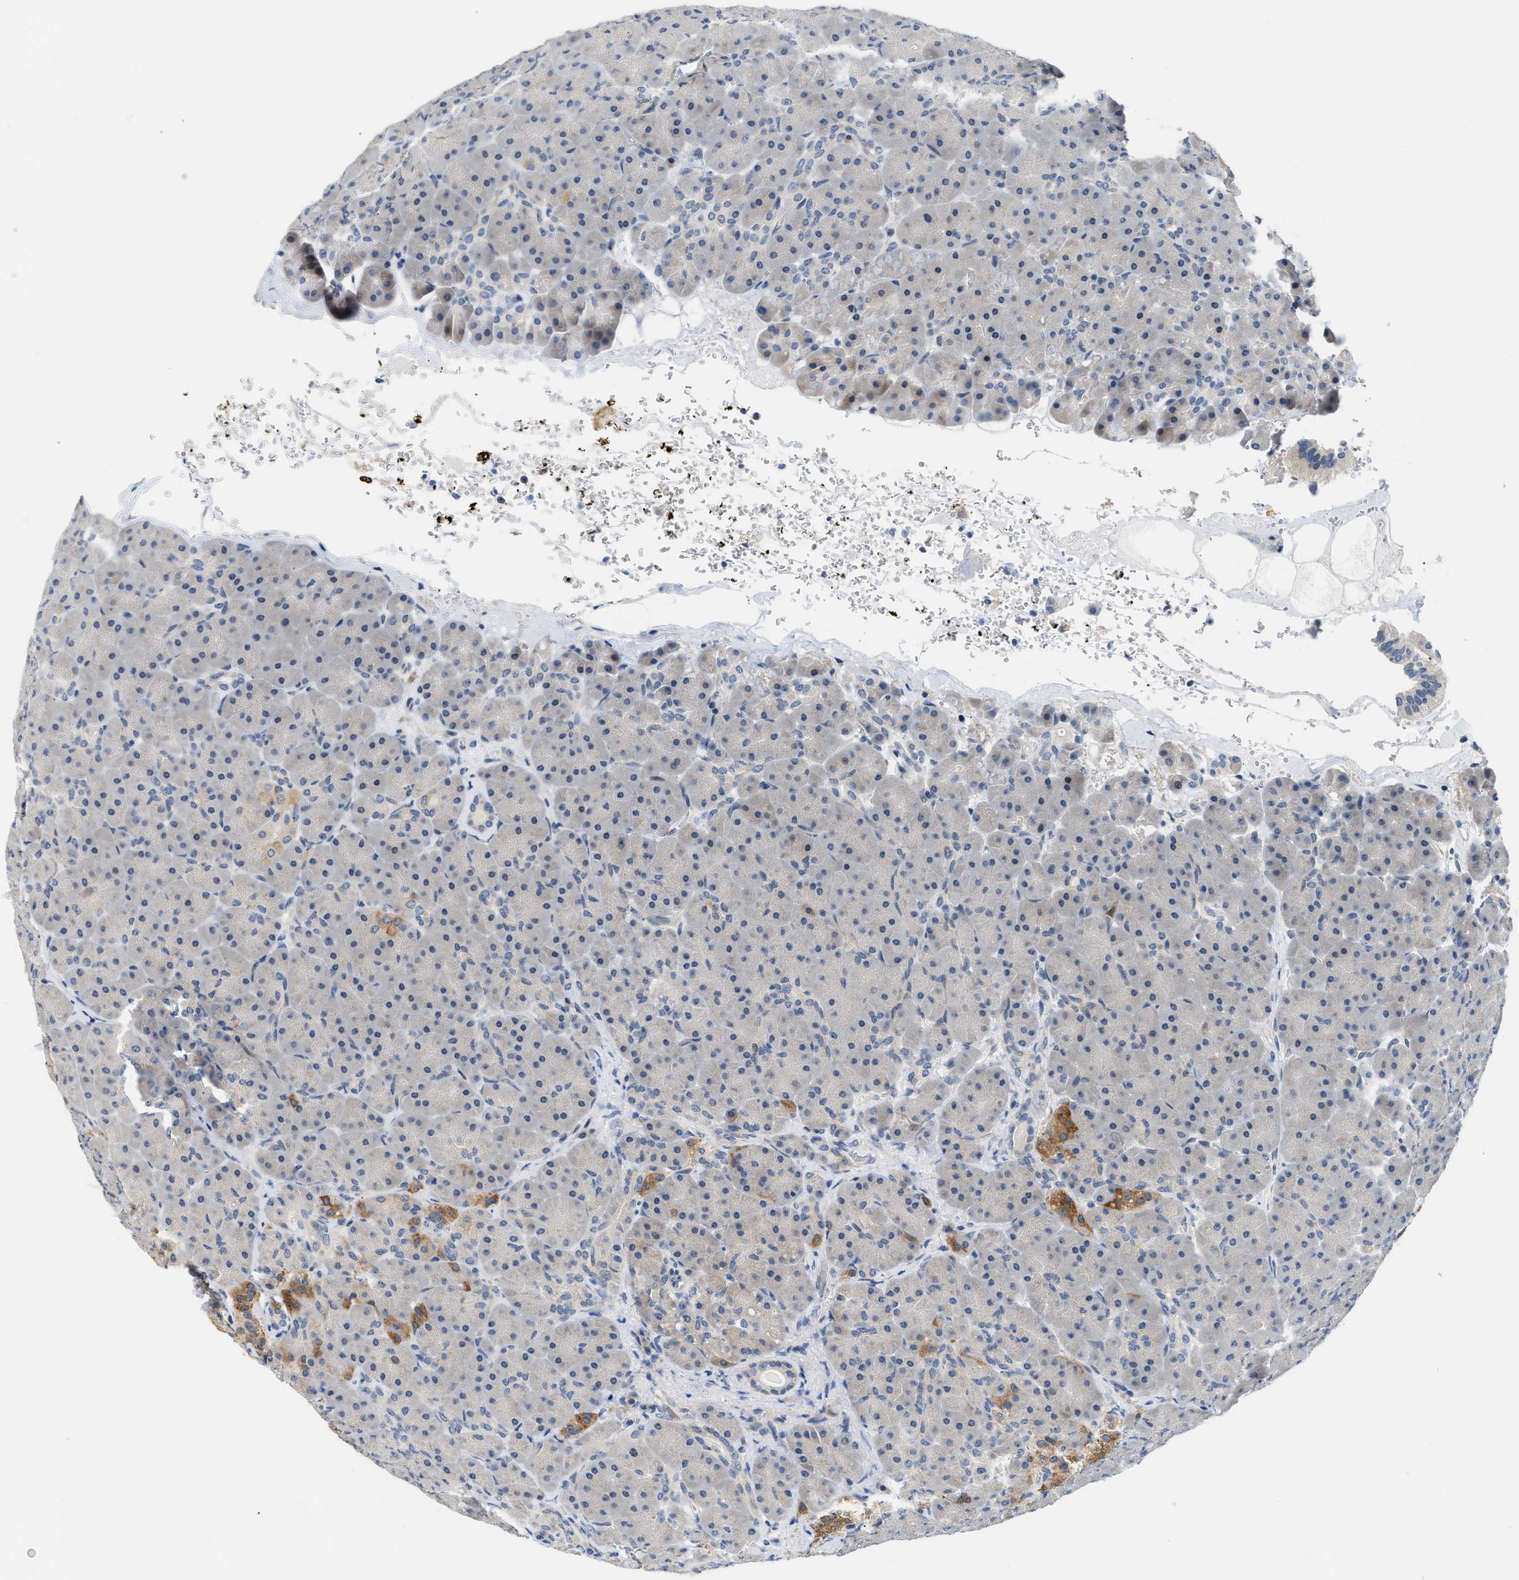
{"staining": {"intensity": "moderate", "quantity": "<25%", "location": "cytoplasmic/membranous"}, "tissue": "pancreas", "cell_type": "Exocrine glandular cells", "image_type": "normal", "snomed": [{"axis": "morphology", "description": "Normal tissue, NOS"}, {"axis": "topography", "description": "Pancreas"}], "caption": "This histopathology image shows benign pancreas stained with IHC to label a protein in brown. The cytoplasmic/membranous of exocrine glandular cells show moderate positivity for the protein. Nuclei are counter-stained blue.", "gene": "CLGN", "patient": {"sex": "male", "age": 66}}